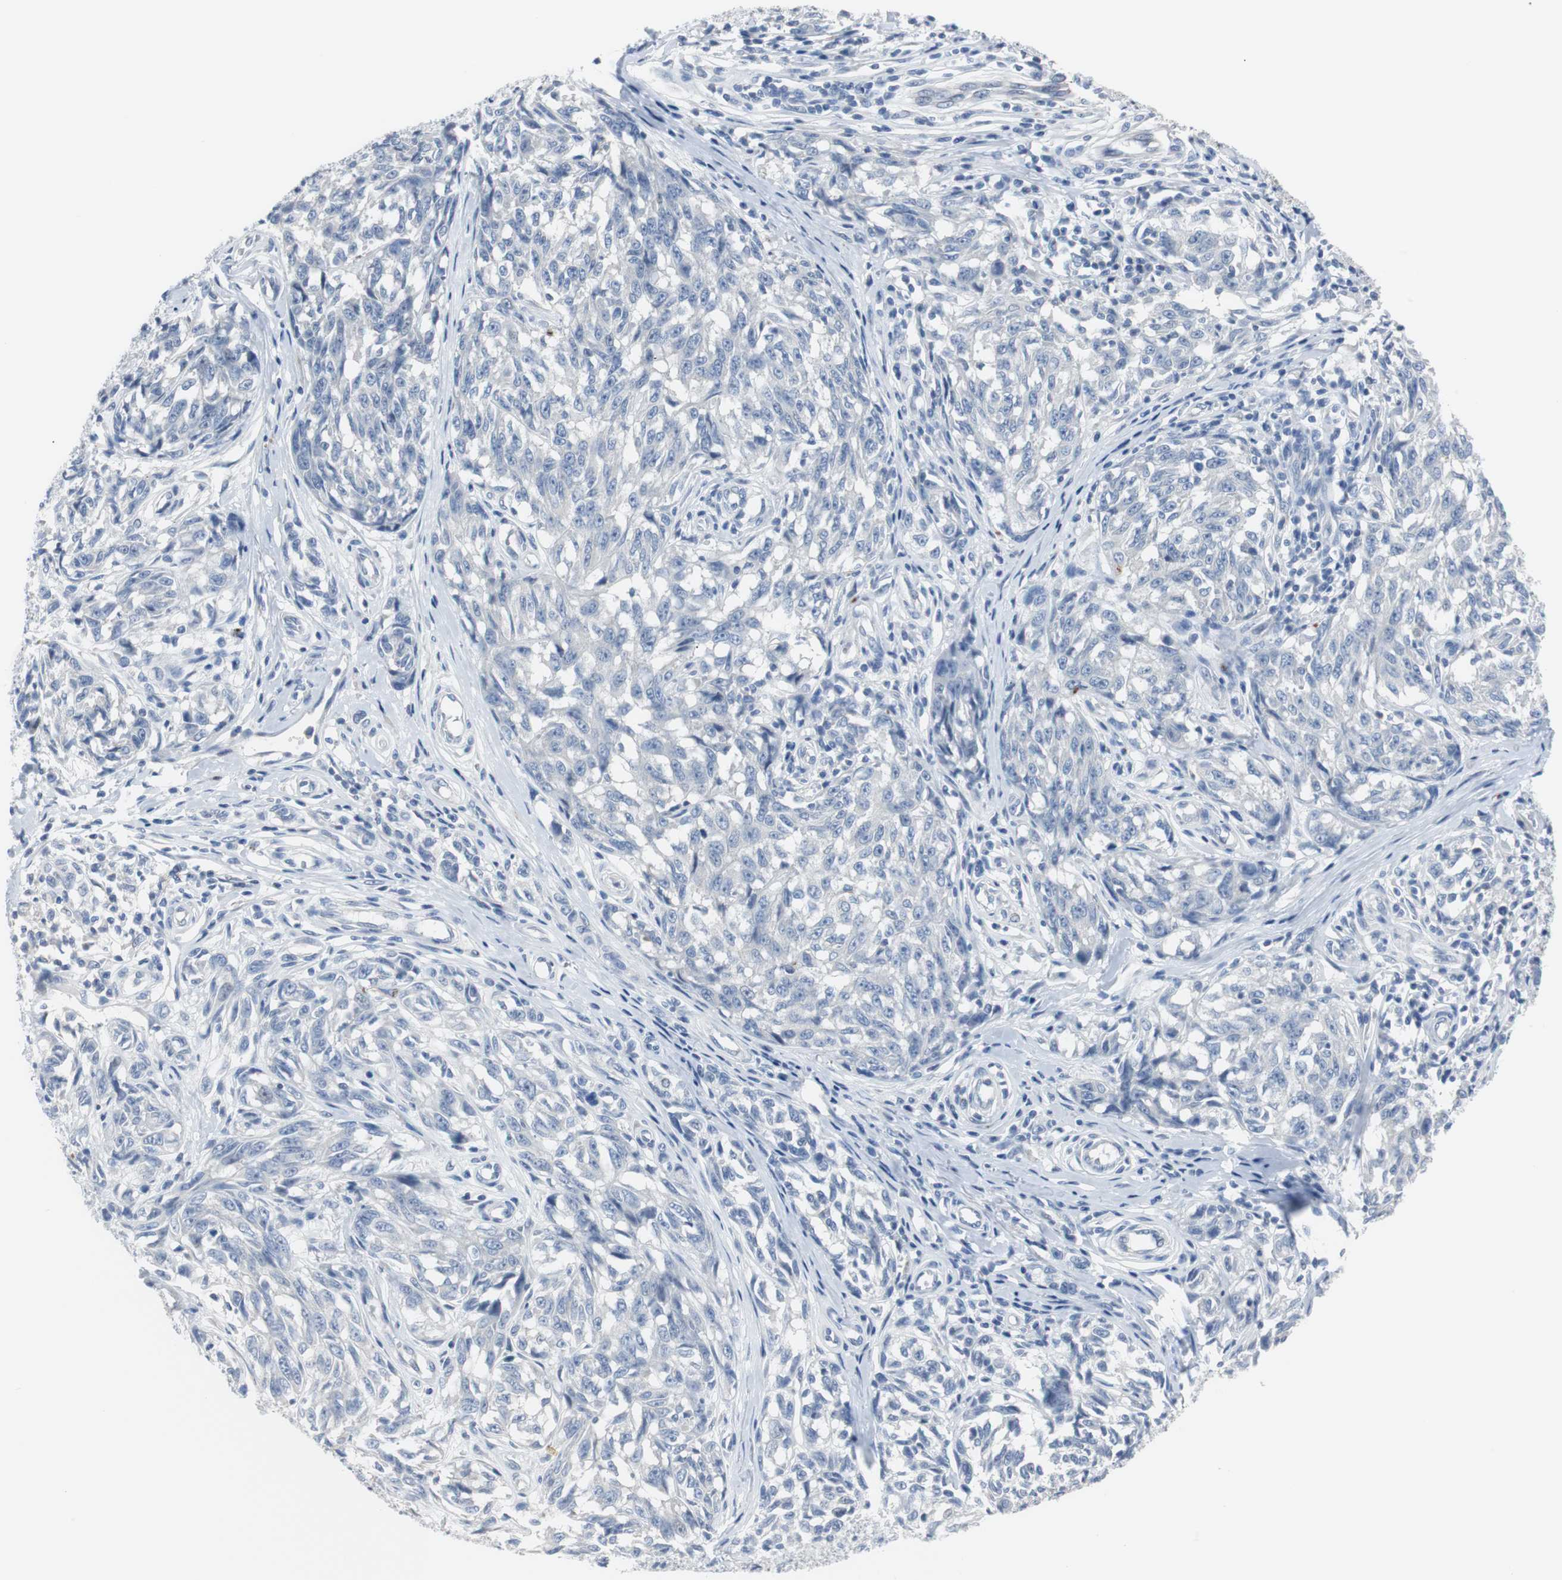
{"staining": {"intensity": "negative", "quantity": "none", "location": "none"}, "tissue": "melanoma", "cell_type": "Tumor cells", "image_type": "cancer", "snomed": [{"axis": "morphology", "description": "Malignant melanoma, NOS"}, {"axis": "topography", "description": "Skin"}], "caption": "Immunohistochemistry (IHC) photomicrograph of malignant melanoma stained for a protein (brown), which shows no staining in tumor cells. (Brightfield microscopy of DAB immunohistochemistry (IHC) at high magnification).", "gene": "RASA1", "patient": {"sex": "female", "age": 64}}